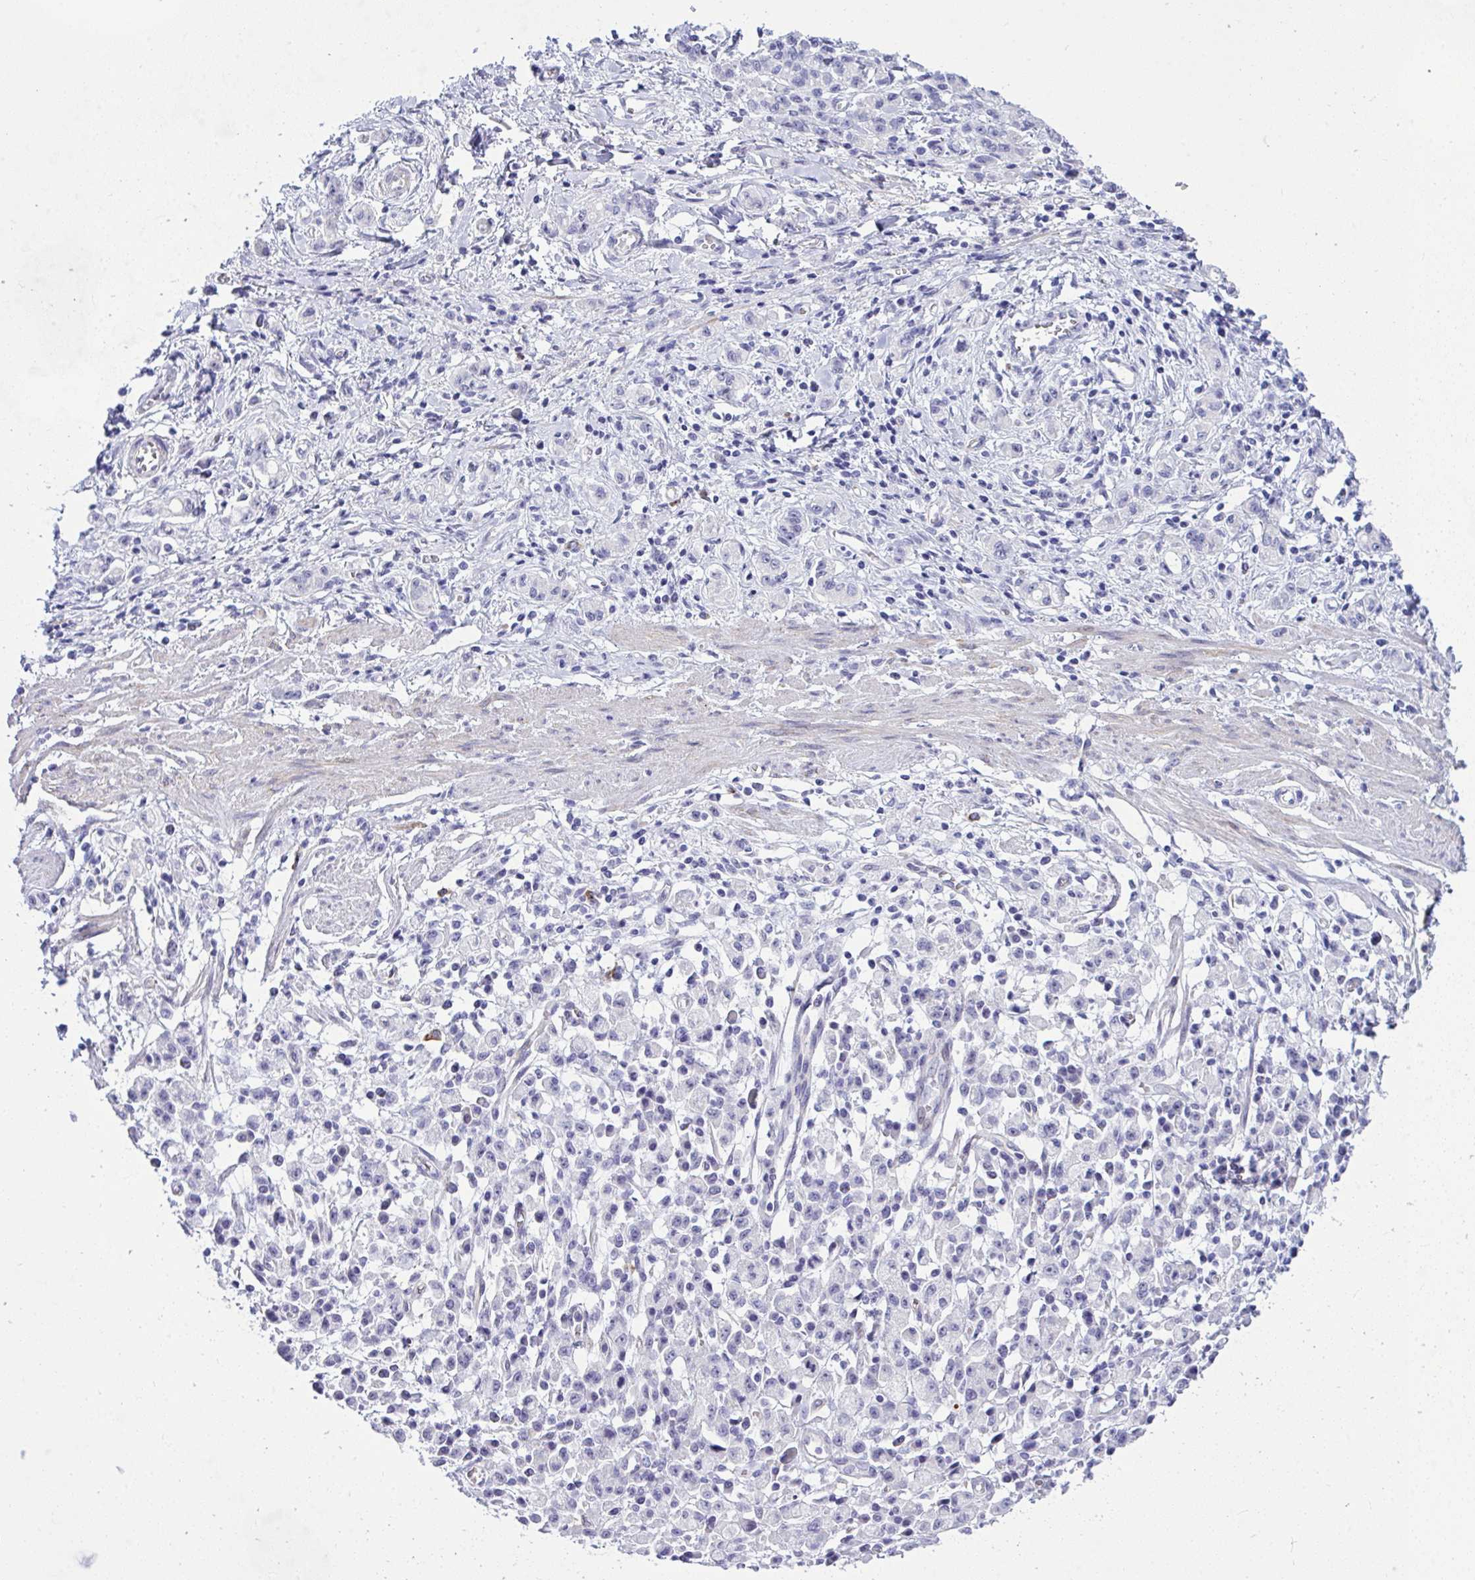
{"staining": {"intensity": "negative", "quantity": "none", "location": "none"}, "tissue": "stomach cancer", "cell_type": "Tumor cells", "image_type": "cancer", "snomed": [{"axis": "morphology", "description": "Adenocarcinoma, NOS"}, {"axis": "topography", "description": "Stomach"}], "caption": "DAB (3,3'-diaminobenzidine) immunohistochemical staining of human stomach cancer displays no significant expression in tumor cells. Brightfield microscopy of IHC stained with DAB (3,3'-diaminobenzidine) (brown) and hematoxylin (blue), captured at high magnification.", "gene": "NFXL1", "patient": {"sex": "male", "age": 77}}